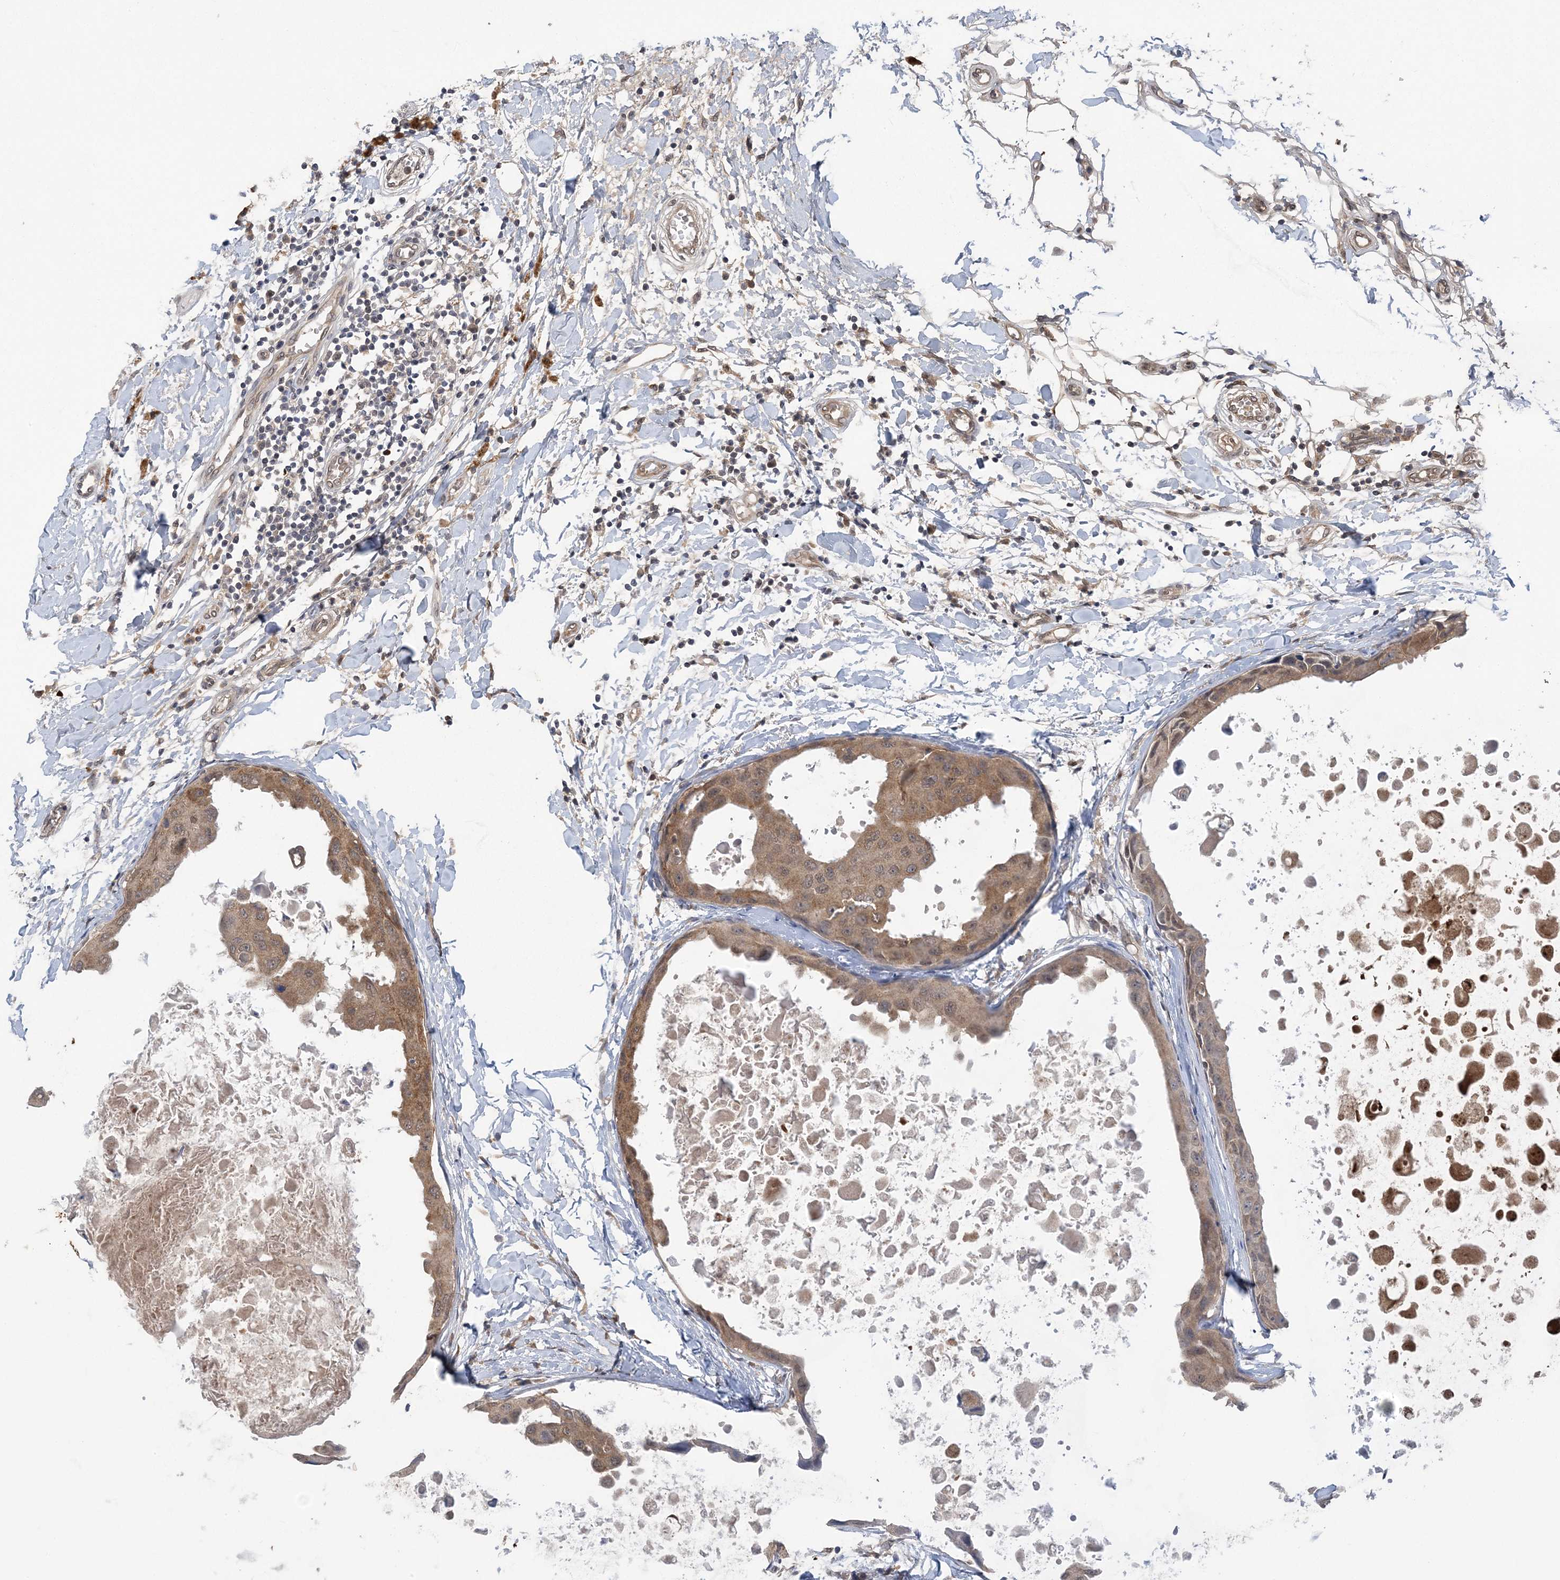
{"staining": {"intensity": "moderate", "quantity": ">75%", "location": "cytoplasmic/membranous"}, "tissue": "breast cancer", "cell_type": "Tumor cells", "image_type": "cancer", "snomed": [{"axis": "morphology", "description": "Duct carcinoma"}, {"axis": "topography", "description": "Breast"}], "caption": "About >75% of tumor cells in breast infiltrating ductal carcinoma show moderate cytoplasmic/membranous protein staining as visualized by brown immunohistochemical staining.", "gene": "ZBTB7A", "patient": {"sex": "female", "age": 27}}